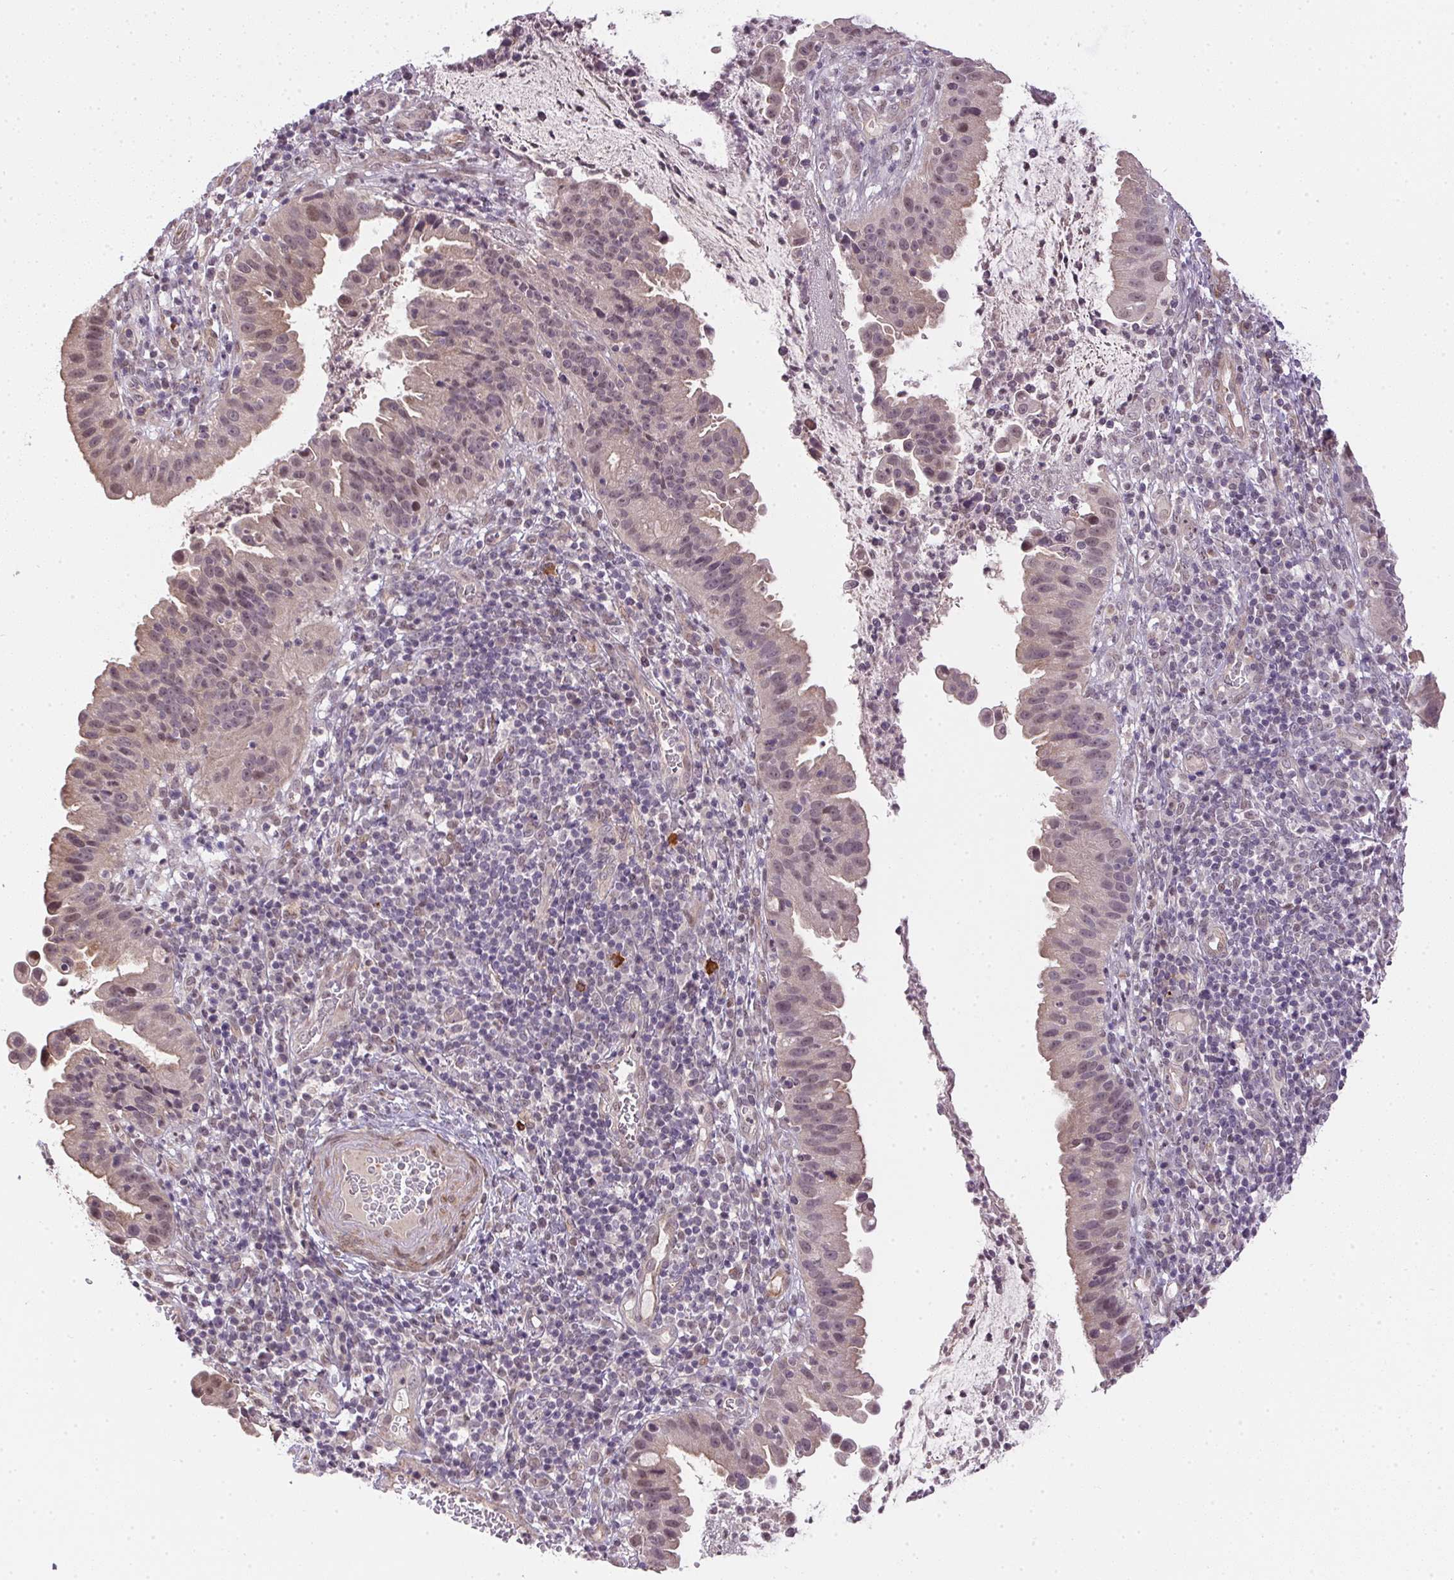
{"staining": {"intensity": "weak", "quantity": "25%-75%", "location": "nuclear"}, "tissue": "cervical cancer", "cell_type": "Tumor cells", "image_type": "cancer", "snomed": [{"axis": "morphology", "description": "Adenocarcinoma, NOS"}, {"axis": "topography", "description": "Cervix"}], "caption": "A high-resolution micrograph shows immunohistochemistry staining of cervical cancer (adenocarcinoma), which exhibits weak nuclear staining in about 25%-75% of tumor cells.", "gene": "CFAP92", "patient": {"sex": "female", "age": 34}}